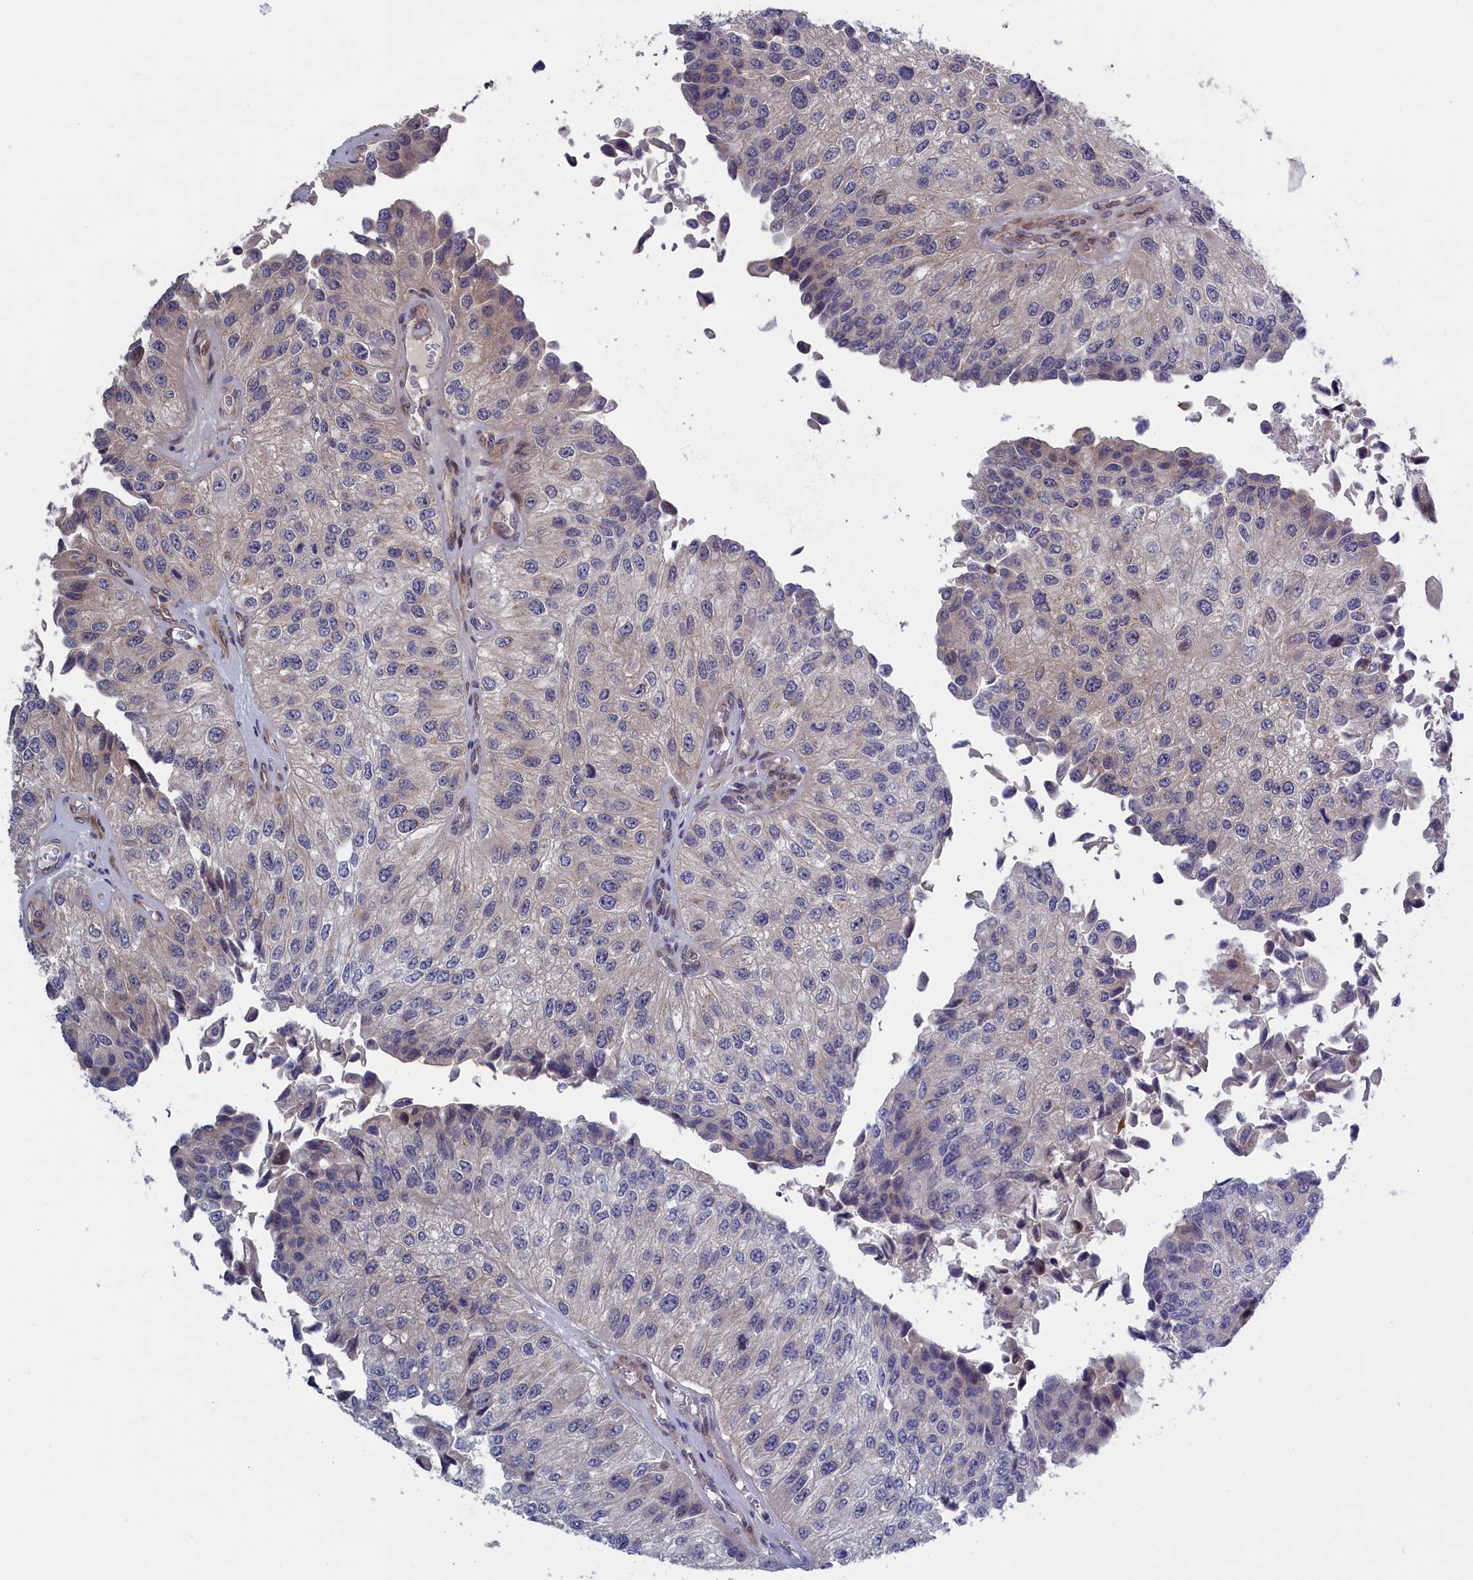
{"staining": {"intensity": "negative", "quantity": "none", "location": "none"}, "tissue": "urothelial cancer", "cell_type": "Tumor cells", "image_type": "cancer", "snomed": [{"axis": "morphology", "description": "Urothelial carcinoma, High grade"}, {"axis": "topography", "description": "Kidney"}, {"axis": "topography", "description": "Urinary bladder"}], "caption": "Immunohistochemical staining of human urothelial cancer reveals no significant staining in tumor cells.", "gene": "LSG1", "patient": {"sex": "male", "age": 77}}